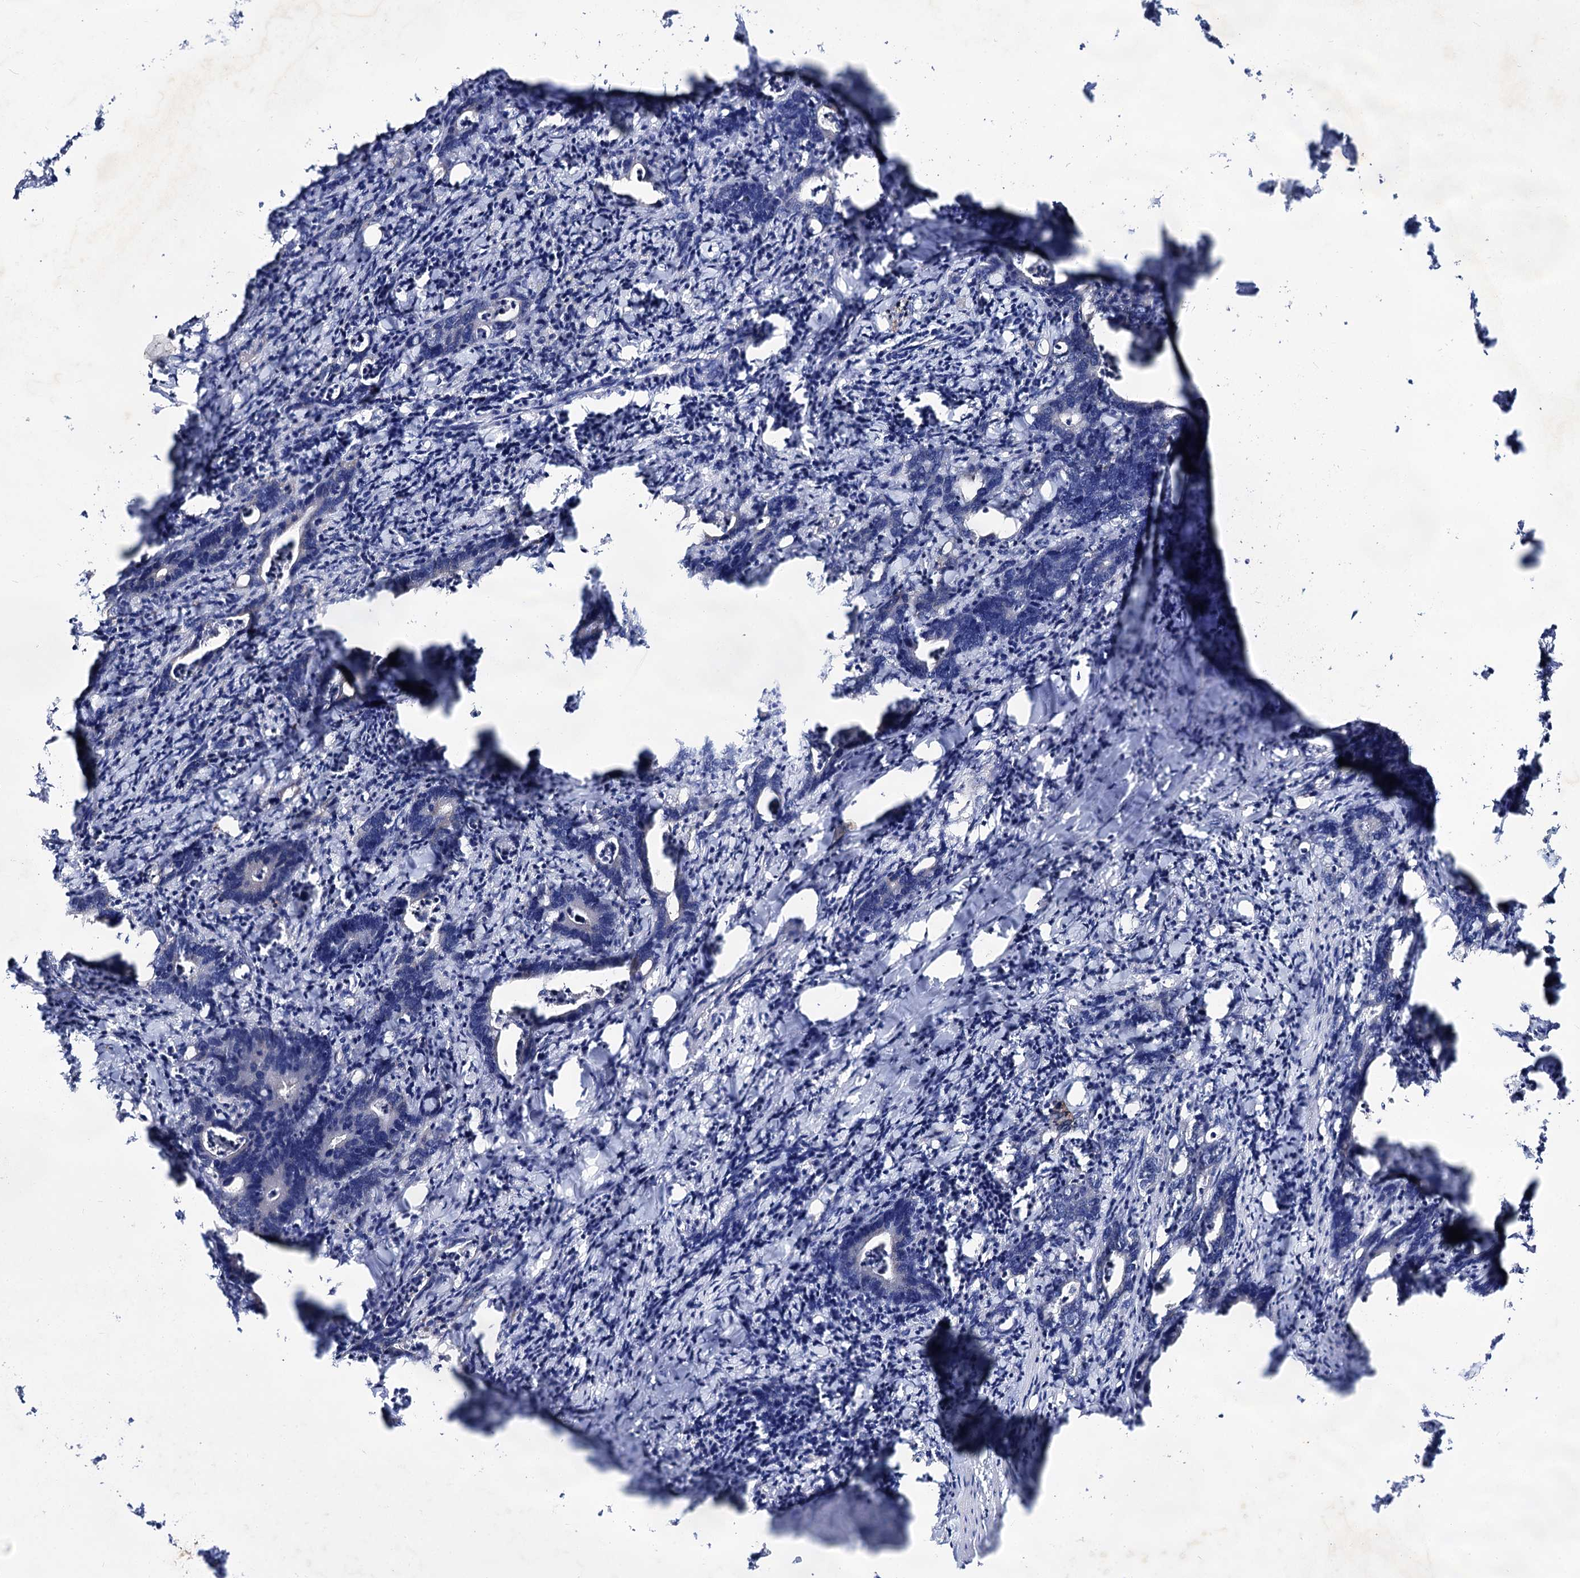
{"staining": {"intensity": "negative", "quantity": "none", "location": "none"}, "tissue": "colorectal cancer", "cell_type": "Tumor cells", "image_type": "cancer", "snomed": [{"axis": "morphology", "description": "Adenocarcinoma, NOS"}, {"axis": "topography", "description": "Colon"}], "caption": "Tumor cells show no significant staining in colorectal adenocarcinoma. The staining was performed using DAB (3,3'-diaminobenzidine) to visualize the protein expression in brown, while the nuclei were stained in blue with hematoxylin (Magnification: 20x).", "gene": "ARFIP2", "patient": {"sex": "female", "age": 75}}